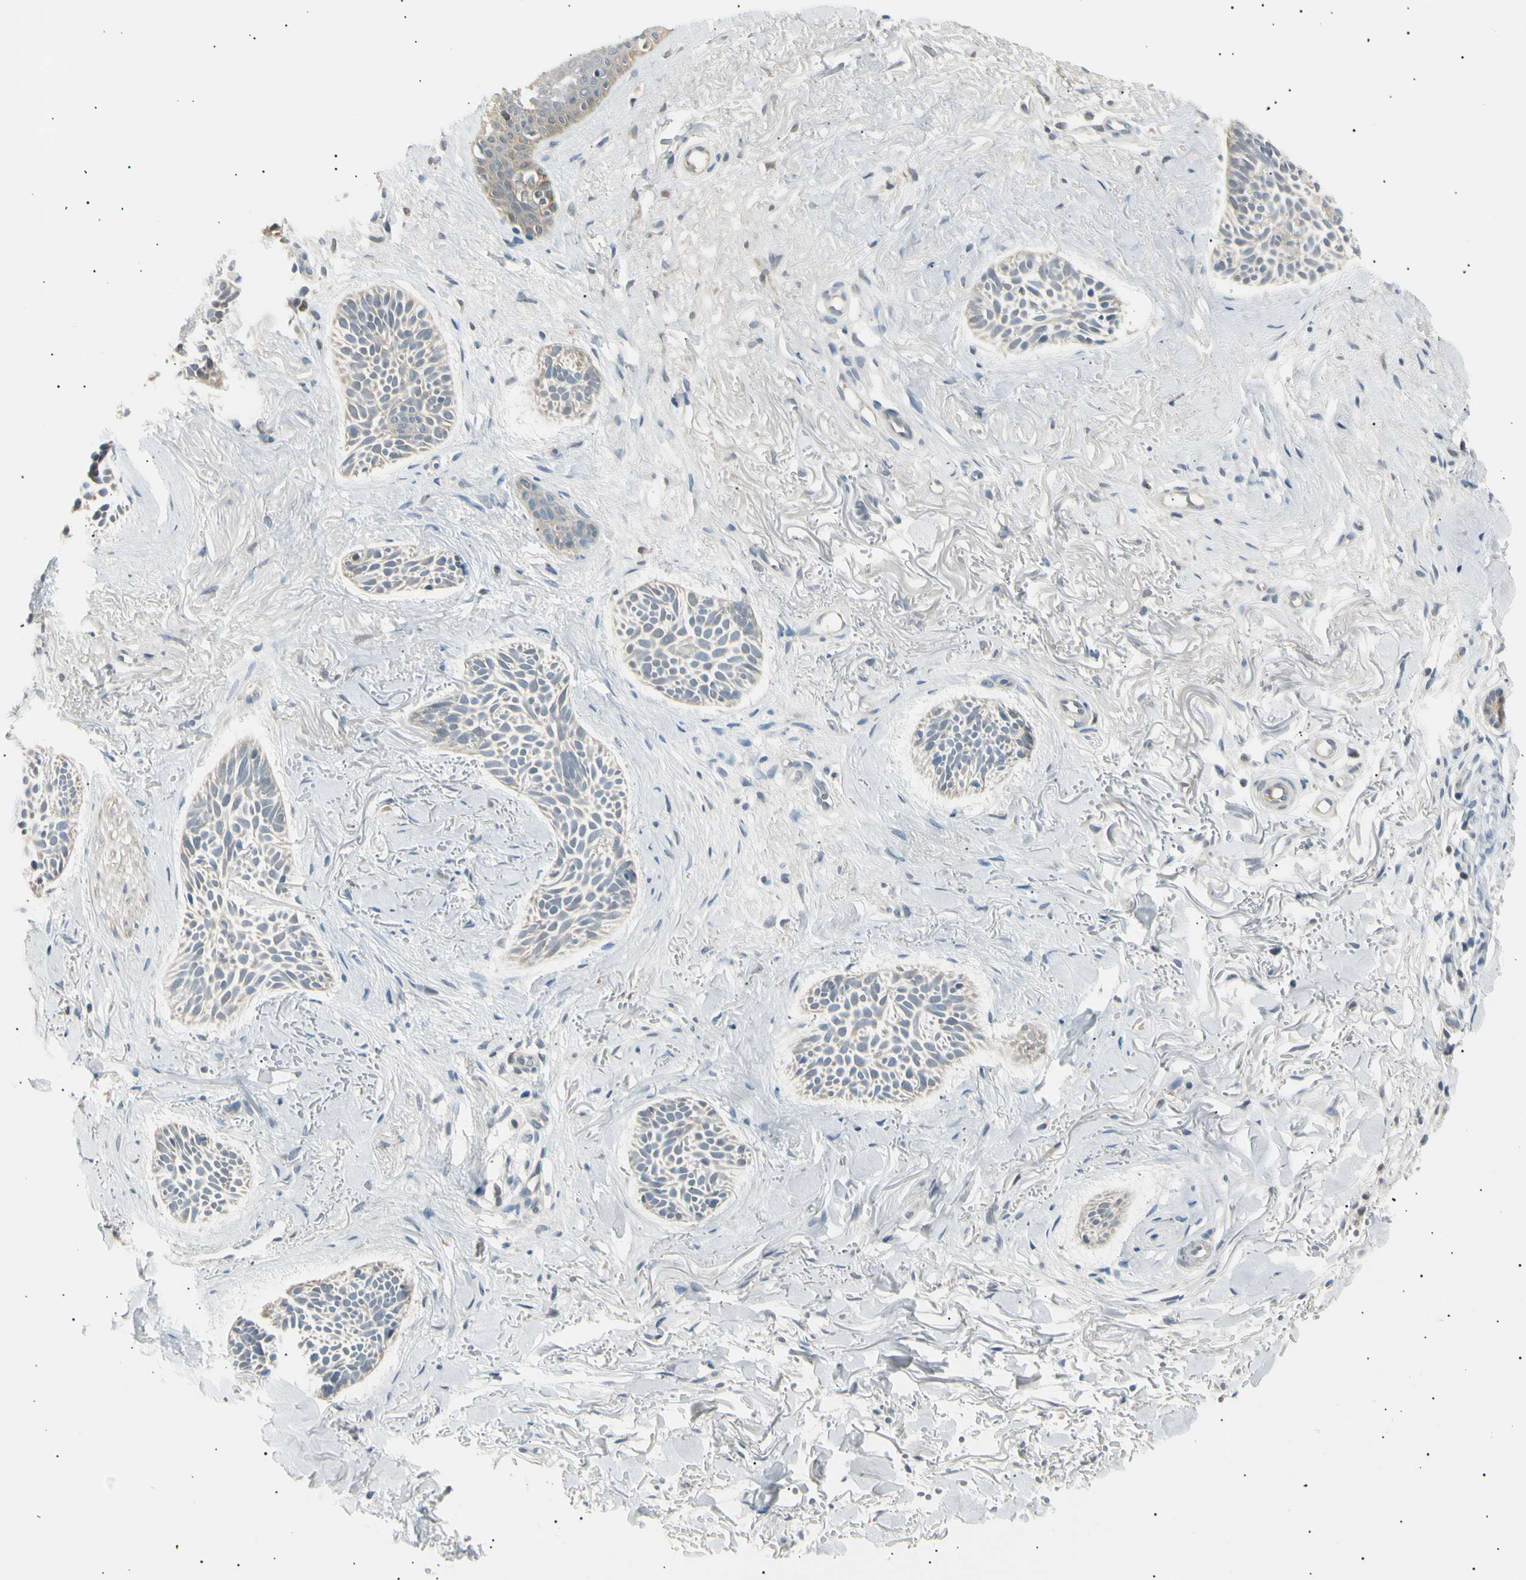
{"staining": {"intensity": "weak", "quantity": "<25%", "location": "cytoplasmic/membranous"}, "tissue": "skin cancer", "cell_type": "Tumor cells", "image_type": "cancer", "snomed": [{"axis": "morphology", "description": "Normal tissue, NOS"}, {"axis": "morphology", "description": "Basal cell carcinoma"}, {"axis": "topography", "description": "Skin"}], "caption": "Immunohistochemical staining of skin cancer demonstrates no significant expression in tumor cells.", "gene": "LHPP", "patient": {"sex": "female", "age": 84}}